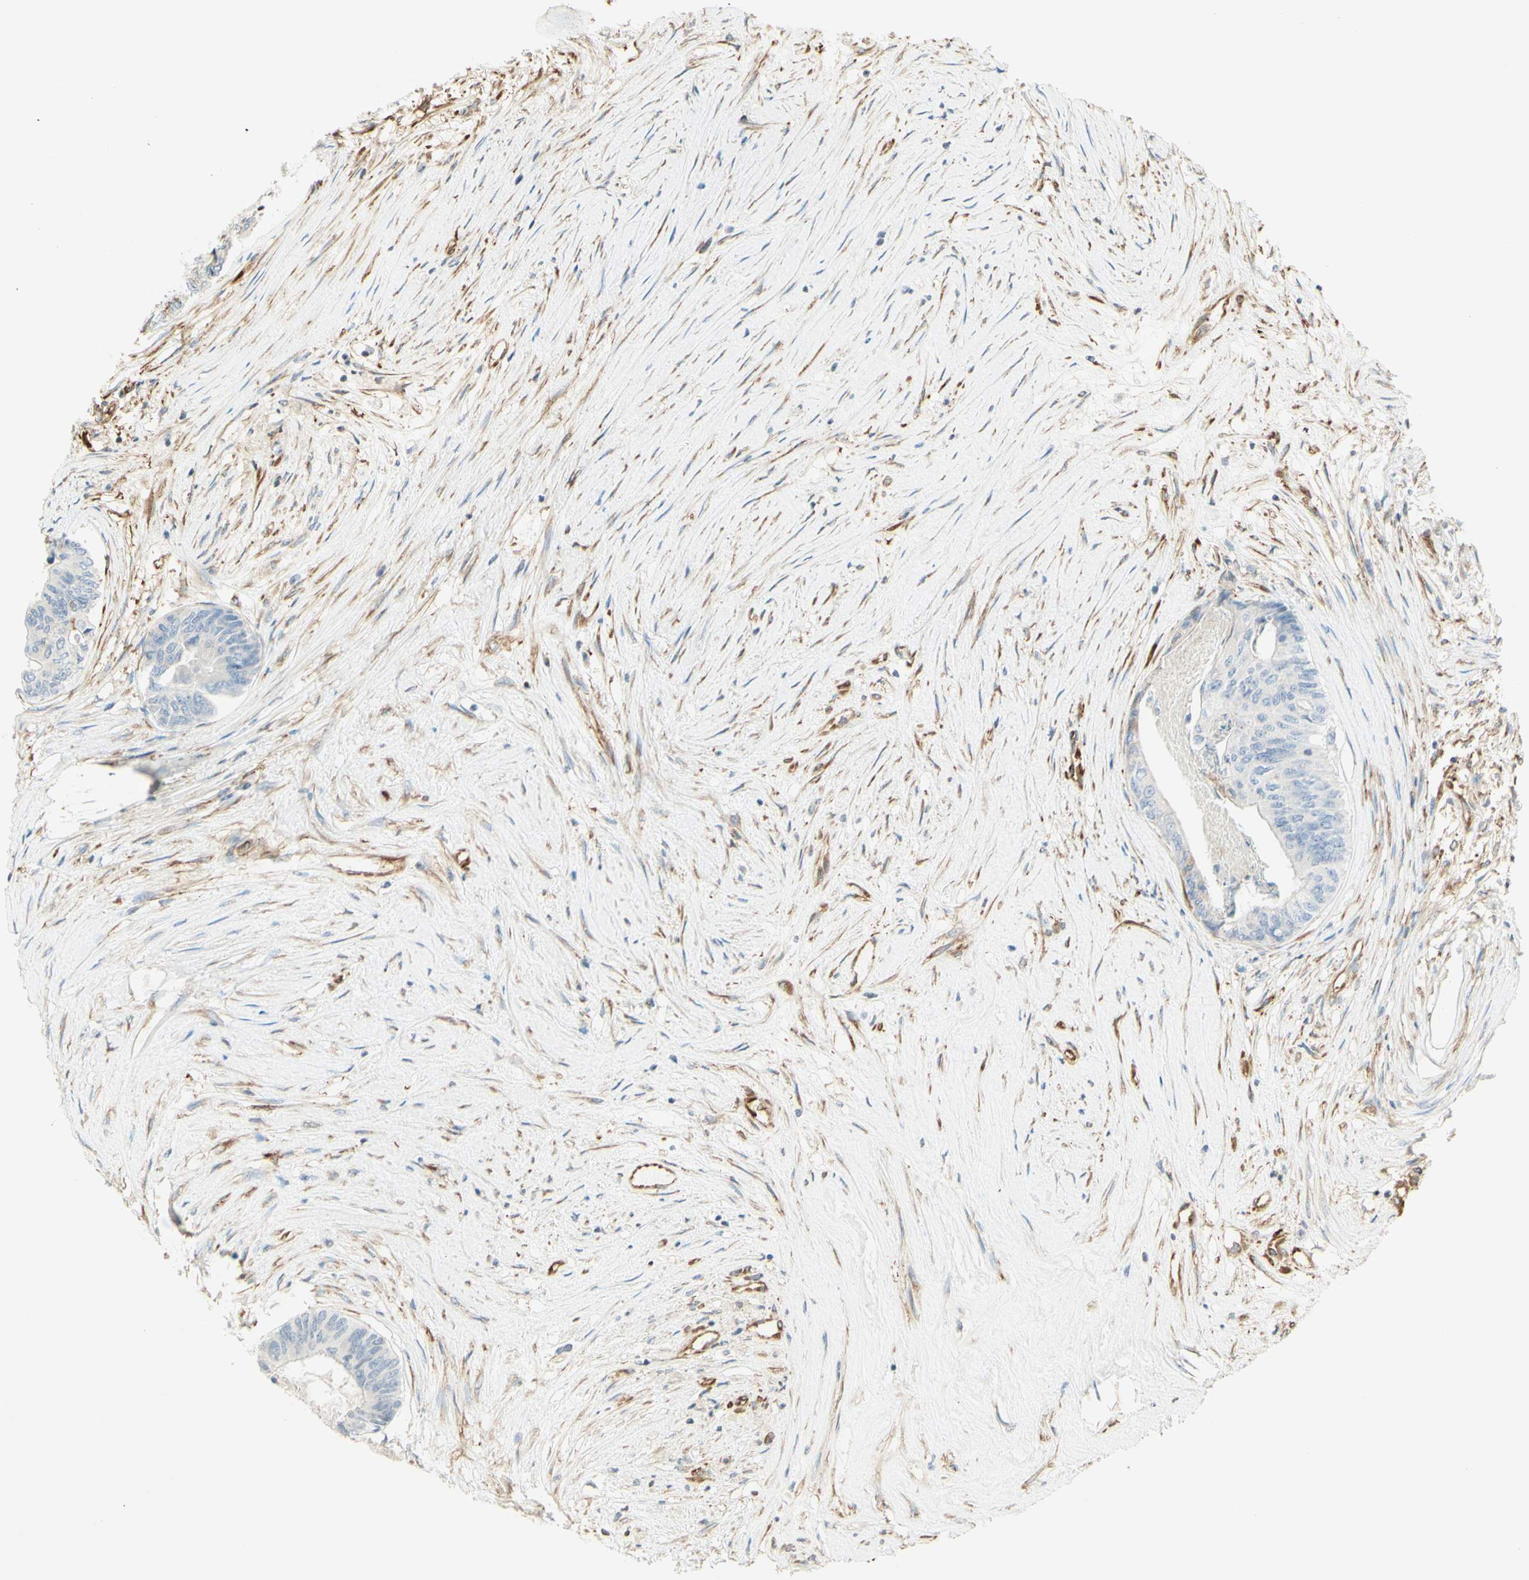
{"staining": {"intensity": "moderate", "quantity": "<25%", "location": "cytoplasmic/membranous"}, "tissue": "colorectal cancer", "cell_type": "Tumor cells", "image_type": "cancer", "snomed": [{"axis": "morphology", "description": "Adenocarcinoma, NOS"}, {"axis": "topography", "description": "Rectum"}], "caption": "Adenocarcinoma (colorectal) tissue demonstrates moderate cytoplasmic/membranous staining in approximately <25% of tumor cells, visualized by immunohistochemistry.", "gene": "MAP1B", "patient": {"sex": "male", "age": 63}}